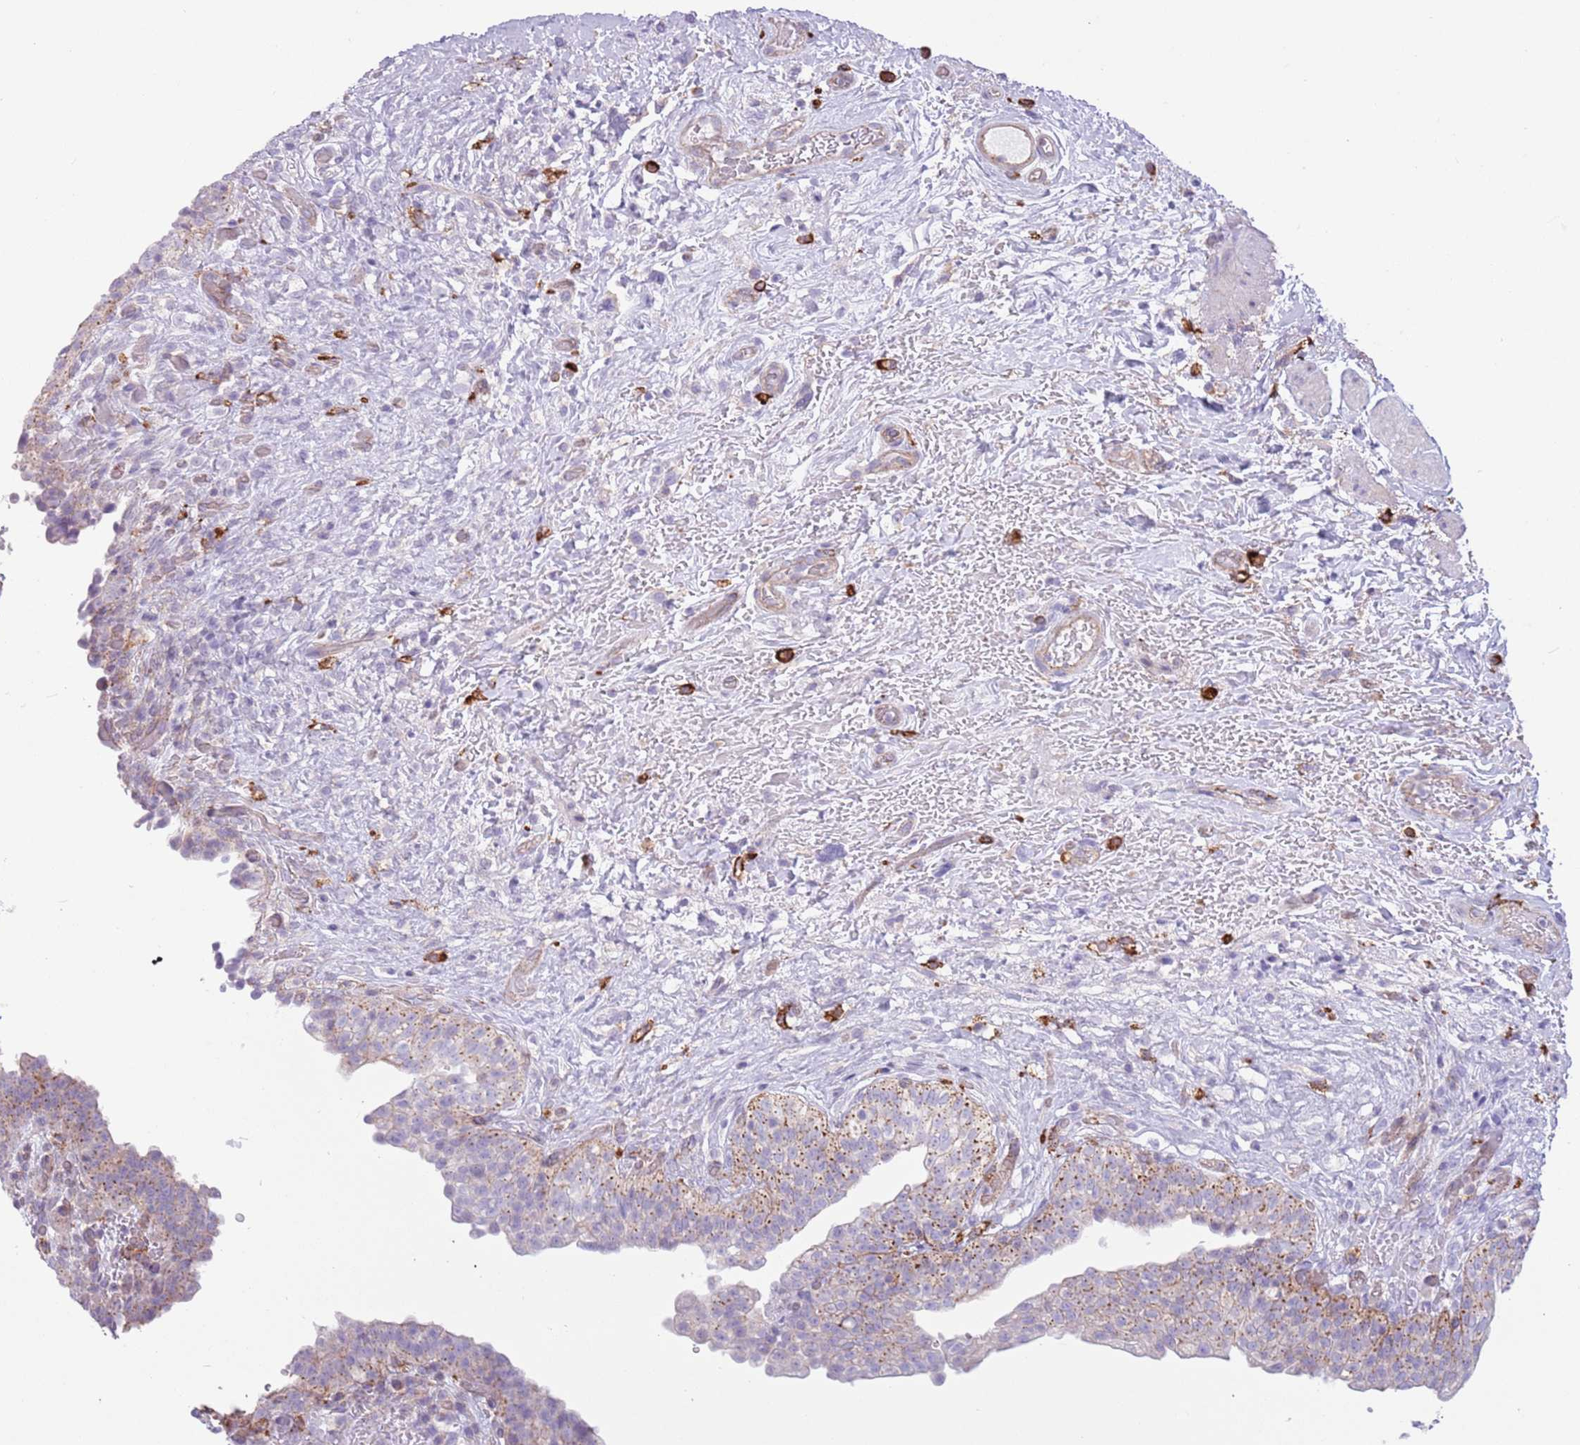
{"staining": {"intensity": "moderate", "quantity": "<25%", "location": "cytoplasmic/membranous"}, "tissue": "urinary bladder", "cell_type": "Urothelial cells", "image_type": "normal", "snomed": [{"axis": "morphology", "description": "Normal tissue, NOS"}, {"axis": "topography", "description": "Urinary bladder"}], "caption": "Human urinary bladder stained with a protein marker exhibits moderate staining in urothelial cells.", "gene": "SNX6", "patient": {"sex": "male", "age": 69}}